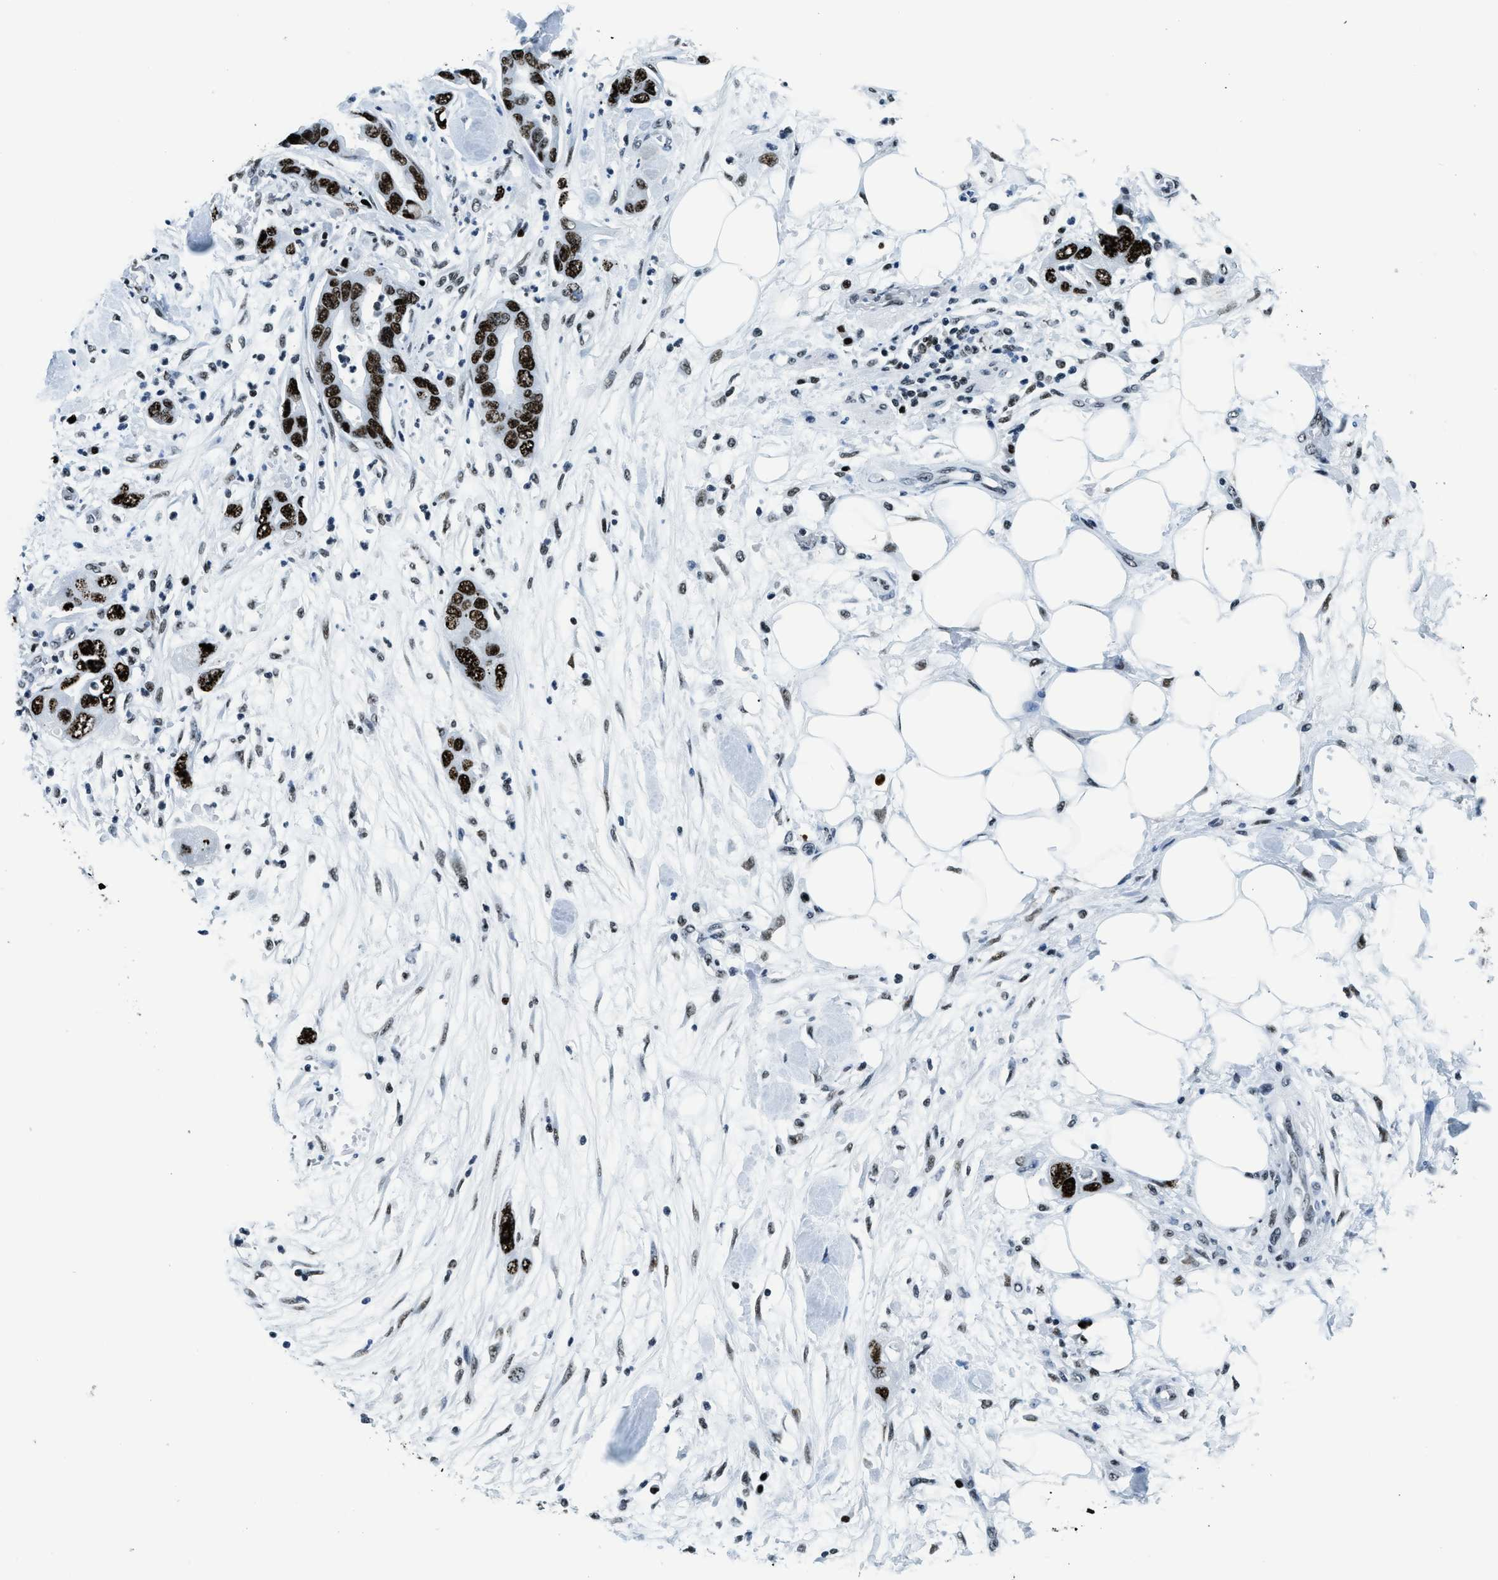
{"staining": {"intensity": "strong", "quantity": ">75%", "location": "nuclear"}, "tissue": "pancreatic cancer", "cell_type": "Tumor cells", "image_type": "cancer", "snomed": [{"axis": "morphology", "description": "Normal tissue, NOS"}, {"axis": "morphology", "description": "Adenocarcinoma, NOS"}, {"axis": "topography", "description": "Pancreas"}], "caption": "Strong nuclear protein expression is seen in about >75% of tumor cells in pancreatic cancer. The staining was performed using DAB (3,3'-diaminobenzidine) to visualize the protein expression in brown, while the nuclei were stained in blue with hematoxylin (Magnification: 20x).", "gene": "TOP1", "patient": {"sex": "female", "age": 71}}